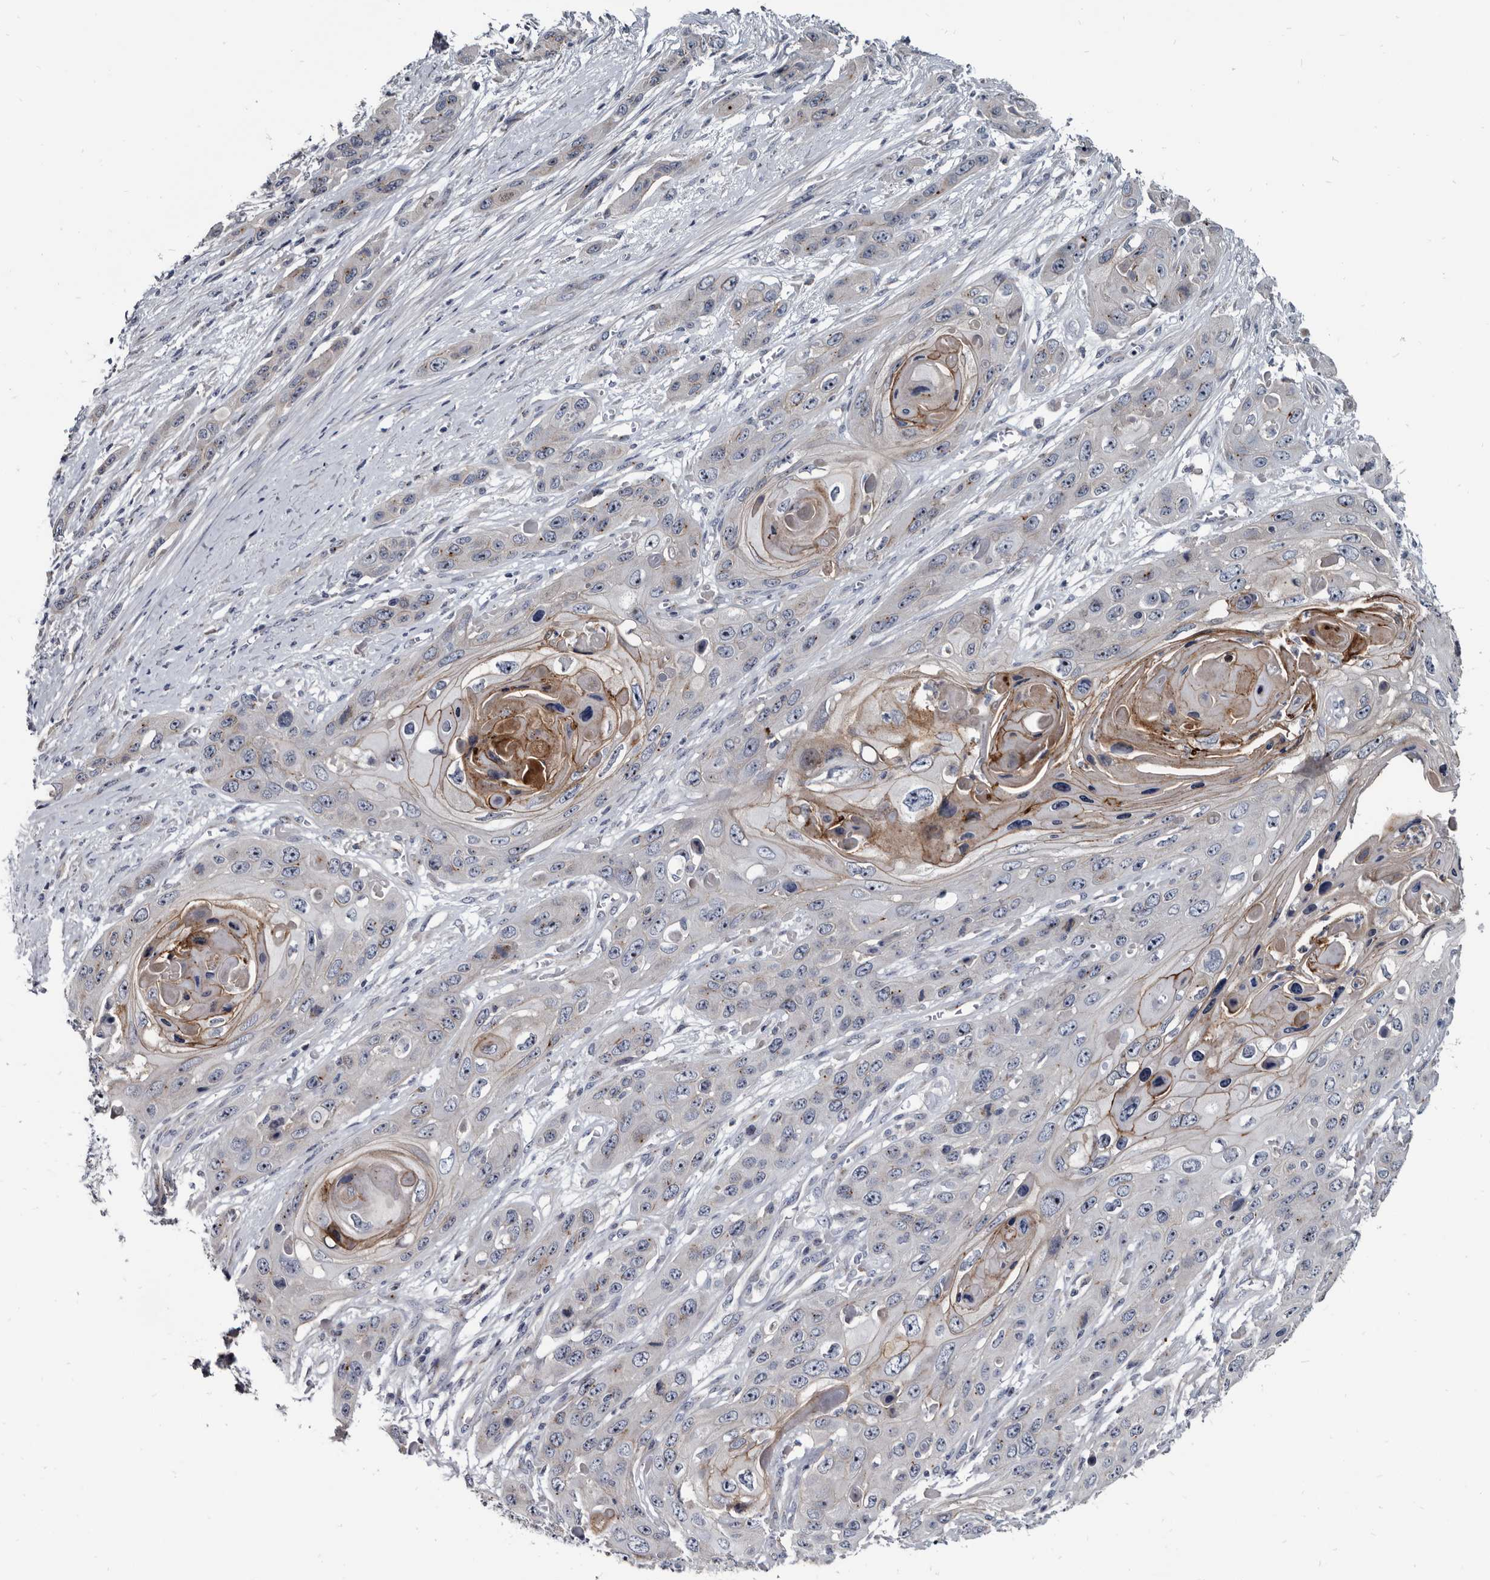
{"staining": {"intensity": "moderate", "quantity": "<25%", "location": "cytoplasmic/membranous"}, "tissue": "skin cancer", "cell_type": "Tumor cells", "image_type": "cancer", "snomed": [{"axis": "morphology", "description": "Squamous cell carcinoma, NOS"}, {"axis": "topography", "description": "Skin"}], "caption": "Immunohistochemical staining of skin squamous cell carcinoma shows low levels of moderate cytoplasmic/membranous staining in about <25% of tumor cells.", "gene": "PRSS8", "patient": {"sex": "male", "age": 55}}